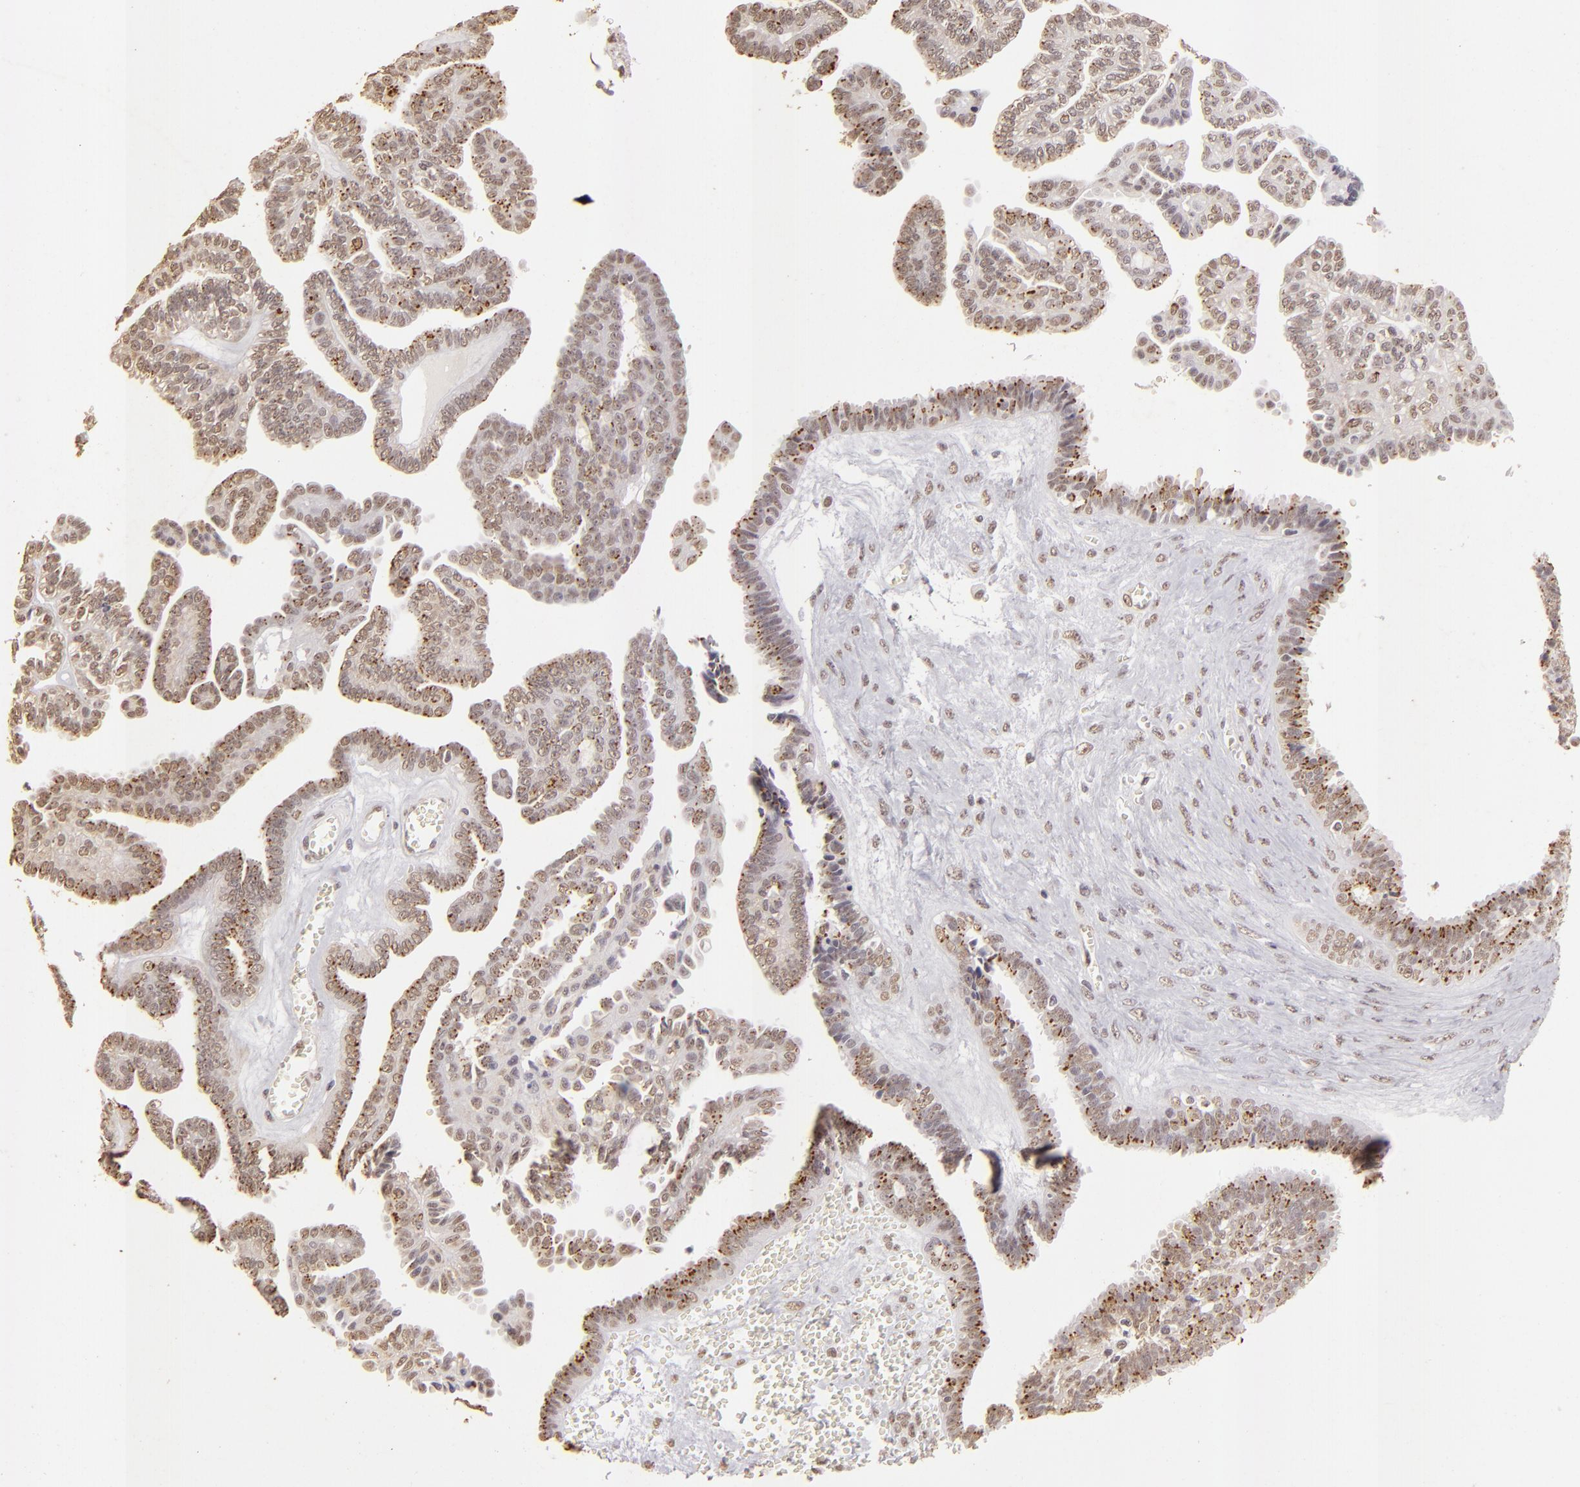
{"staining": {"intensity": "weak", "quantity": ">75%", "location": "cytoplasmic/membranous,nuclear"}, "tissue": "ovarian cancer", "cell_type": "Tumor cells", "image_type": "cancer", "snomed": [{"axis": "morphology", "description": "Cystadenocarcinoma, serous, NOS"}, {"axis": "topography", "description": "Ovary"}], "caption": "Protein analysis of ovarian cancer (serous cystadenocarcinoma) tissue reveals weak cytoplasmic/membranous and nuclear positivity in approximately >75% of tumor cells.", "gene": "CBX3", "patient": {"sex": "female", "age": 71}}